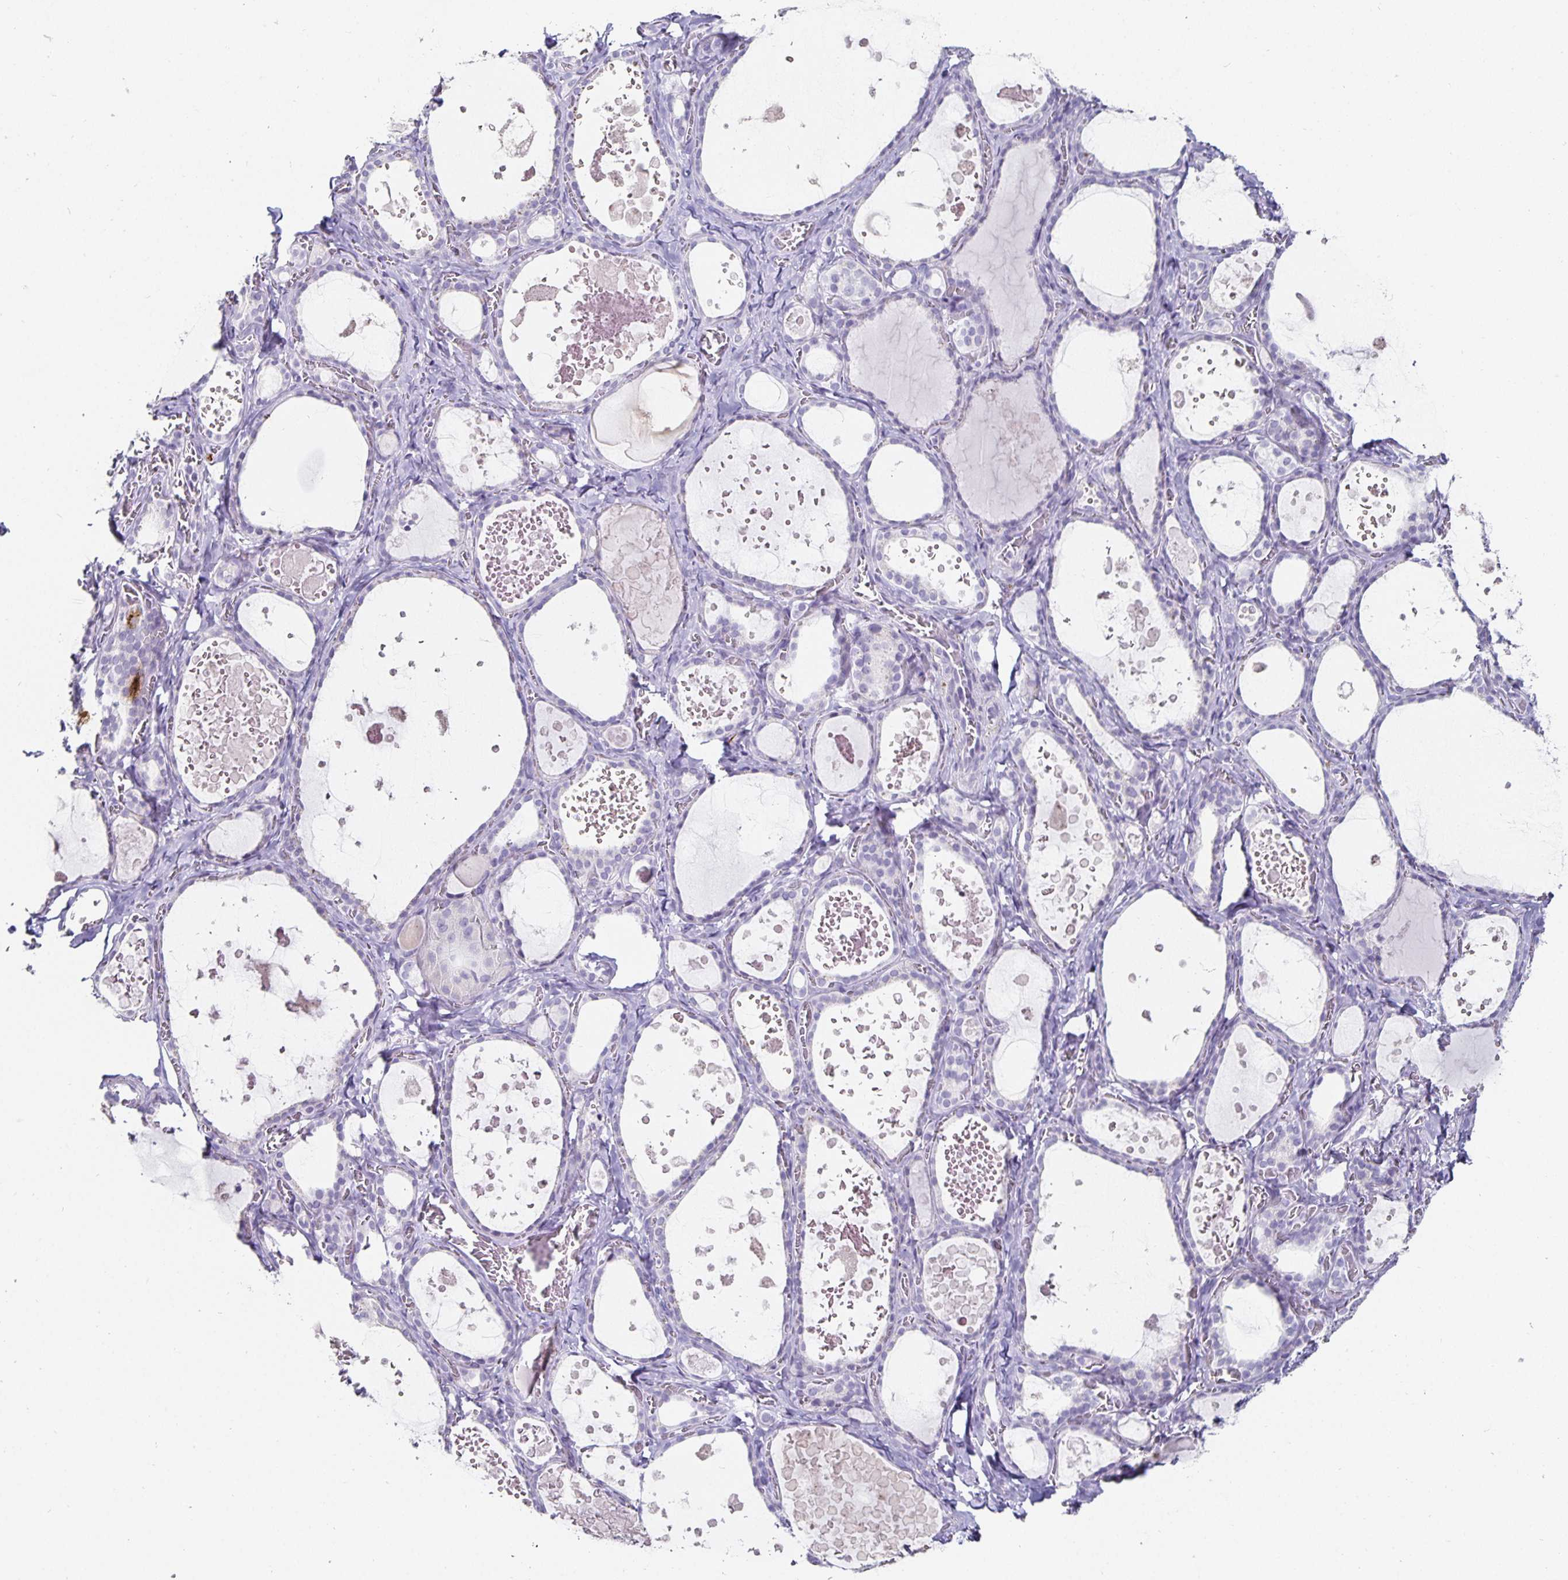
{"staining": {"intensity": "negative", "quantity": "none", "location": "none"}, "tissue": "thyroid gland", "cell_type": "Glandular cells", "image_type": "normal", "snomed": [{"axis": "morphology", "description": "Normal tissue, NOS"}, {"axis": "topography", "description": "Thyroid gland"}], "caption": "High magnification brightfield microscopy of benign thyroid gland stained with DAB (brown) and counterstained with hematoxylin (blue): glandular cells show no significant staining. (Stains: DAB (3,3'-diaminobenzidine) IHC with hematoxylin counter stain, Microscopy: brightfield microscopy at high magnification).", "gene": "CHGA", "patient": {"sex": "female", "age": 56}}